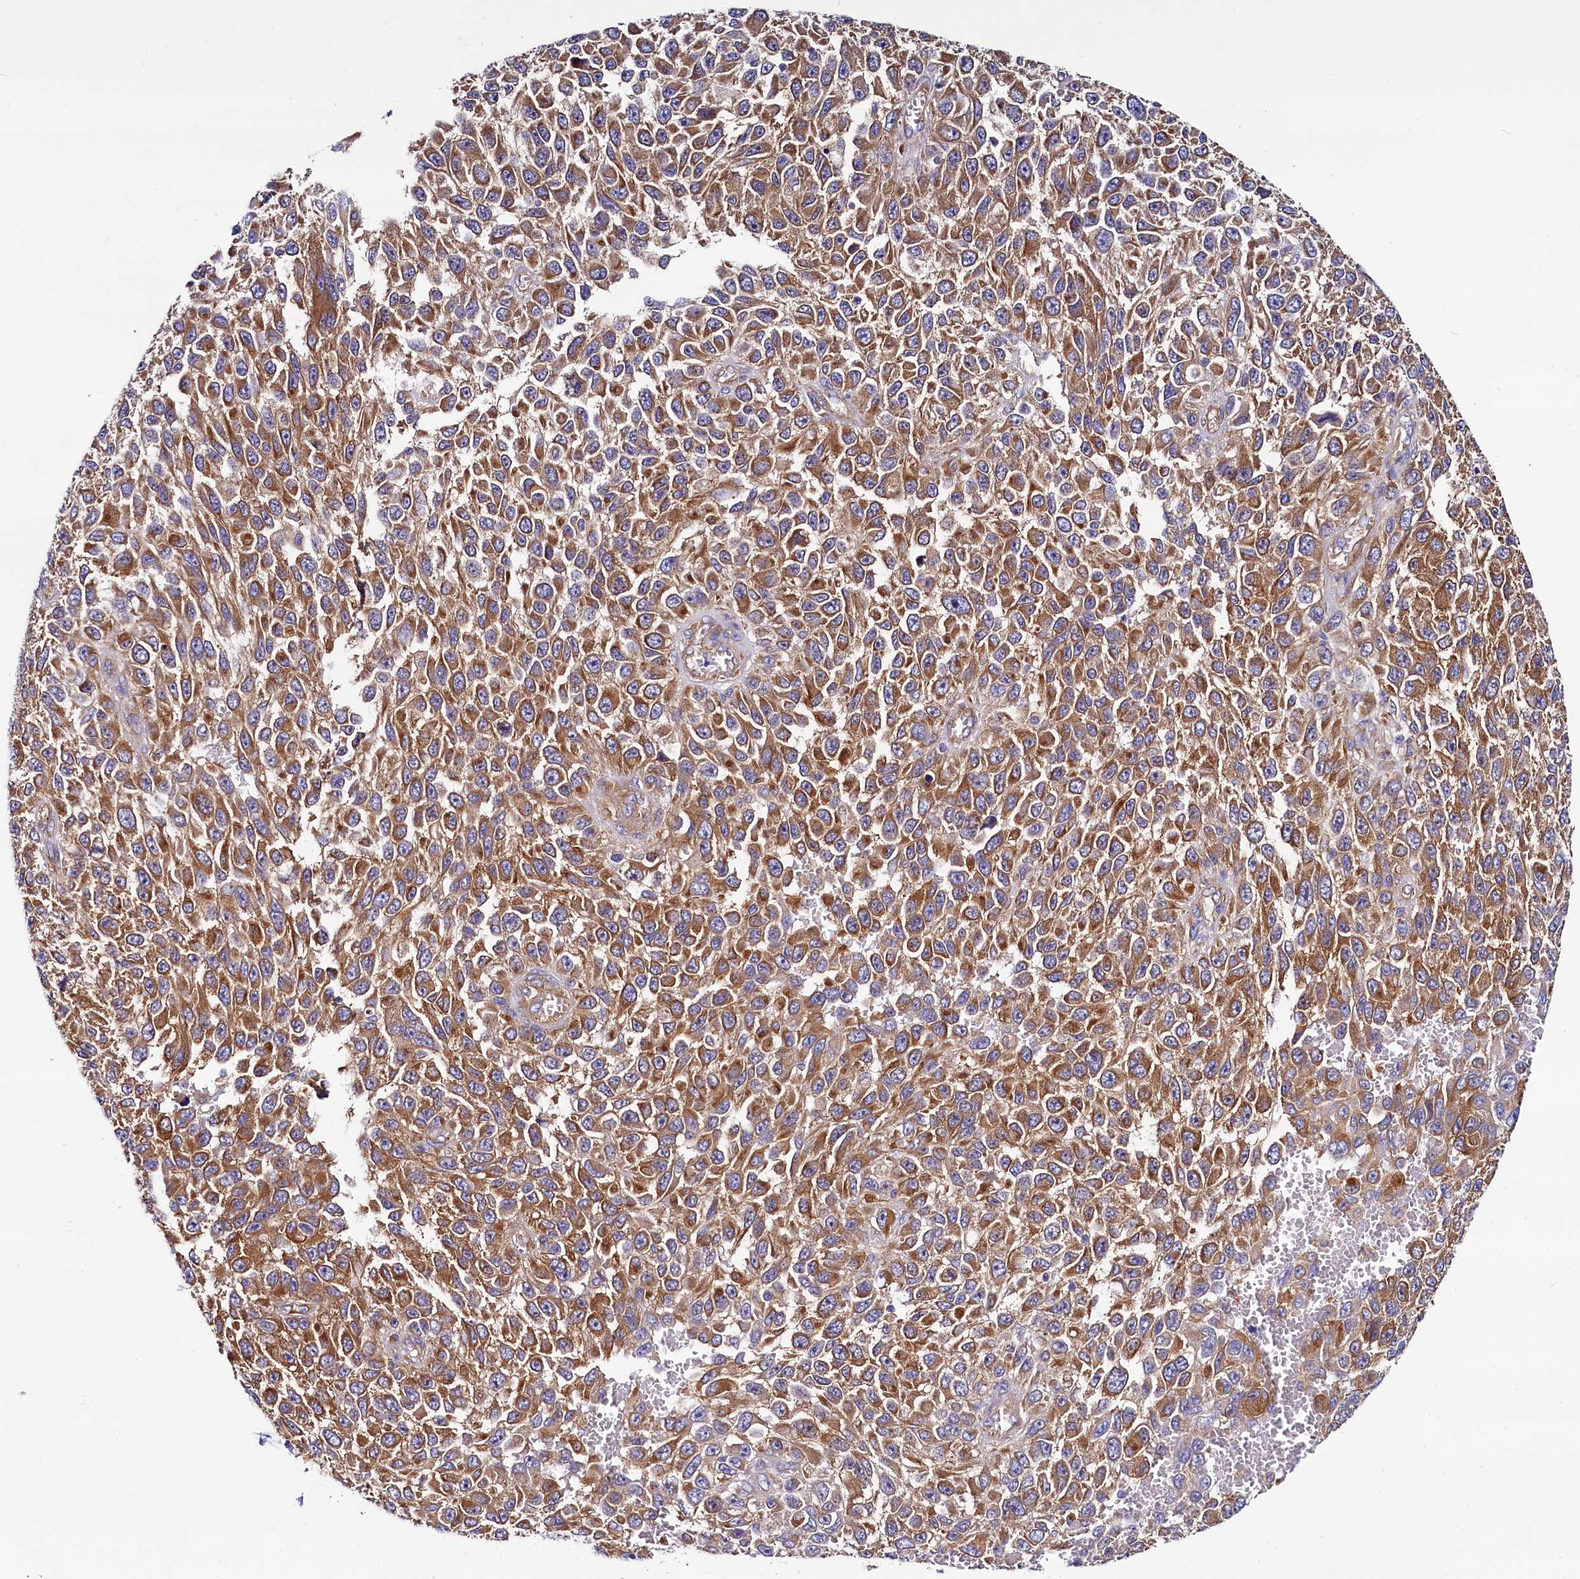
{"staining": {"intensity": "moderate", "quantity": ">75%", "location": "cytoplasmic/membranous"}, "tissue": "melanoma", "cell_type": "Tumor cells", "image_type": "cancer", "snomed": [{"axis": "morphology", "description": "Normal tissue, NOS"}, {"axis": "morphology", "description": "Malignant melanoma, NOS"}, {"axis": "topography", "description": "Skin"}], "caption": "Human melanoma stained with a brown dye exhibits moderate cytoplasmic/membranous positive staining in about >75% of tumor cells.", "gene": "QARS1", "patient": {"sex": "female", "age": 96}}